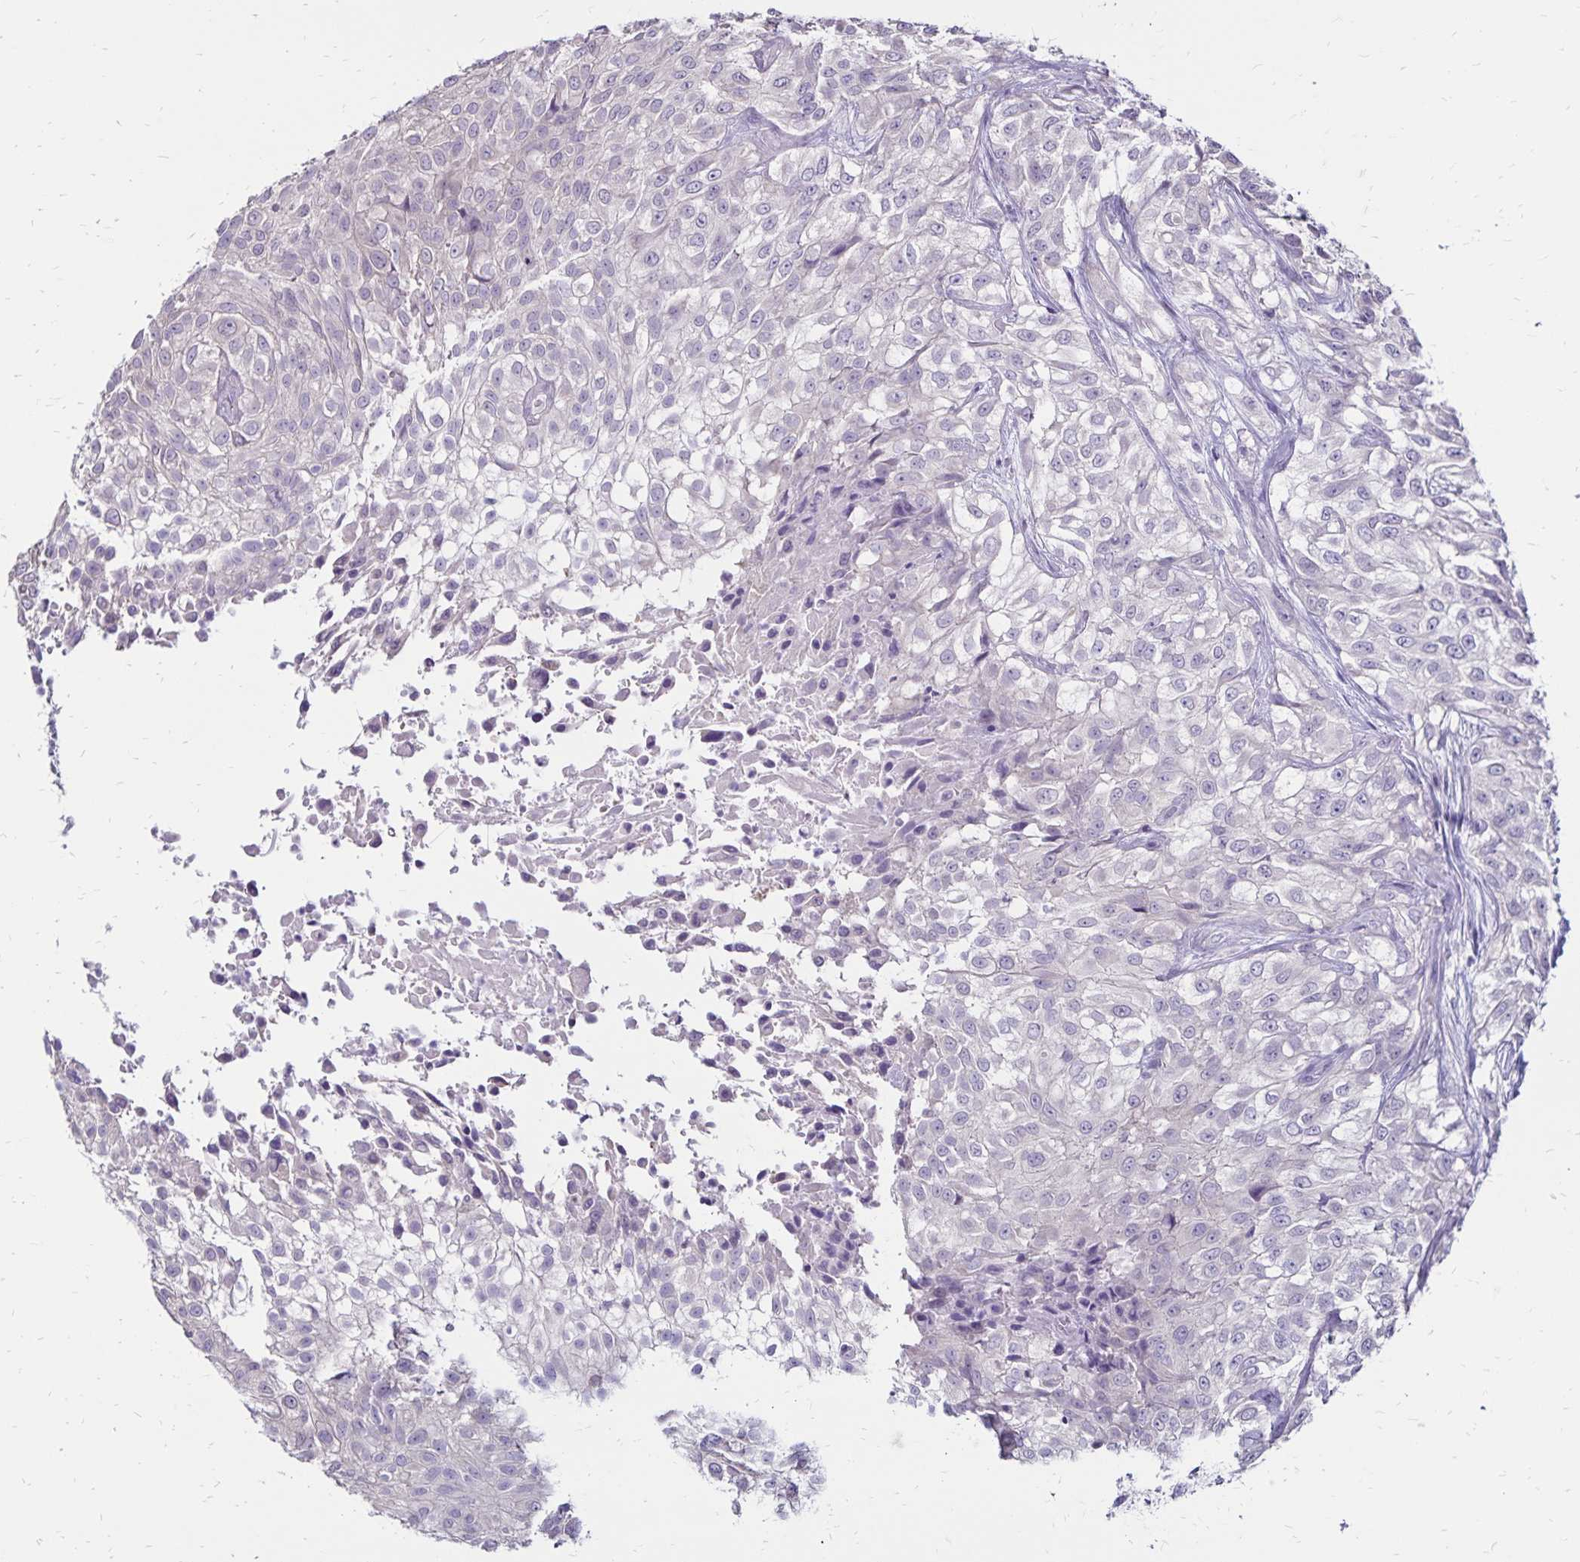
{"staining": {"intensity": "negative", "quantity": "none", "location": "none"}, "tissue": "urothelial cancer", "cell_type": "Tumor cells", "image_type": "cancer", "snomed": [{"axis": "morphology", "description": "Urothelial carcinoma, High grade"}, {"axis": "topography", "description": "Urinary bladder"}], "caption": "The photomicrograph reveals no significant staining in tumor cells of urothelial cancer.", "gene": "SH3GL3", "patient": {"sex": "male", "age": 56}}